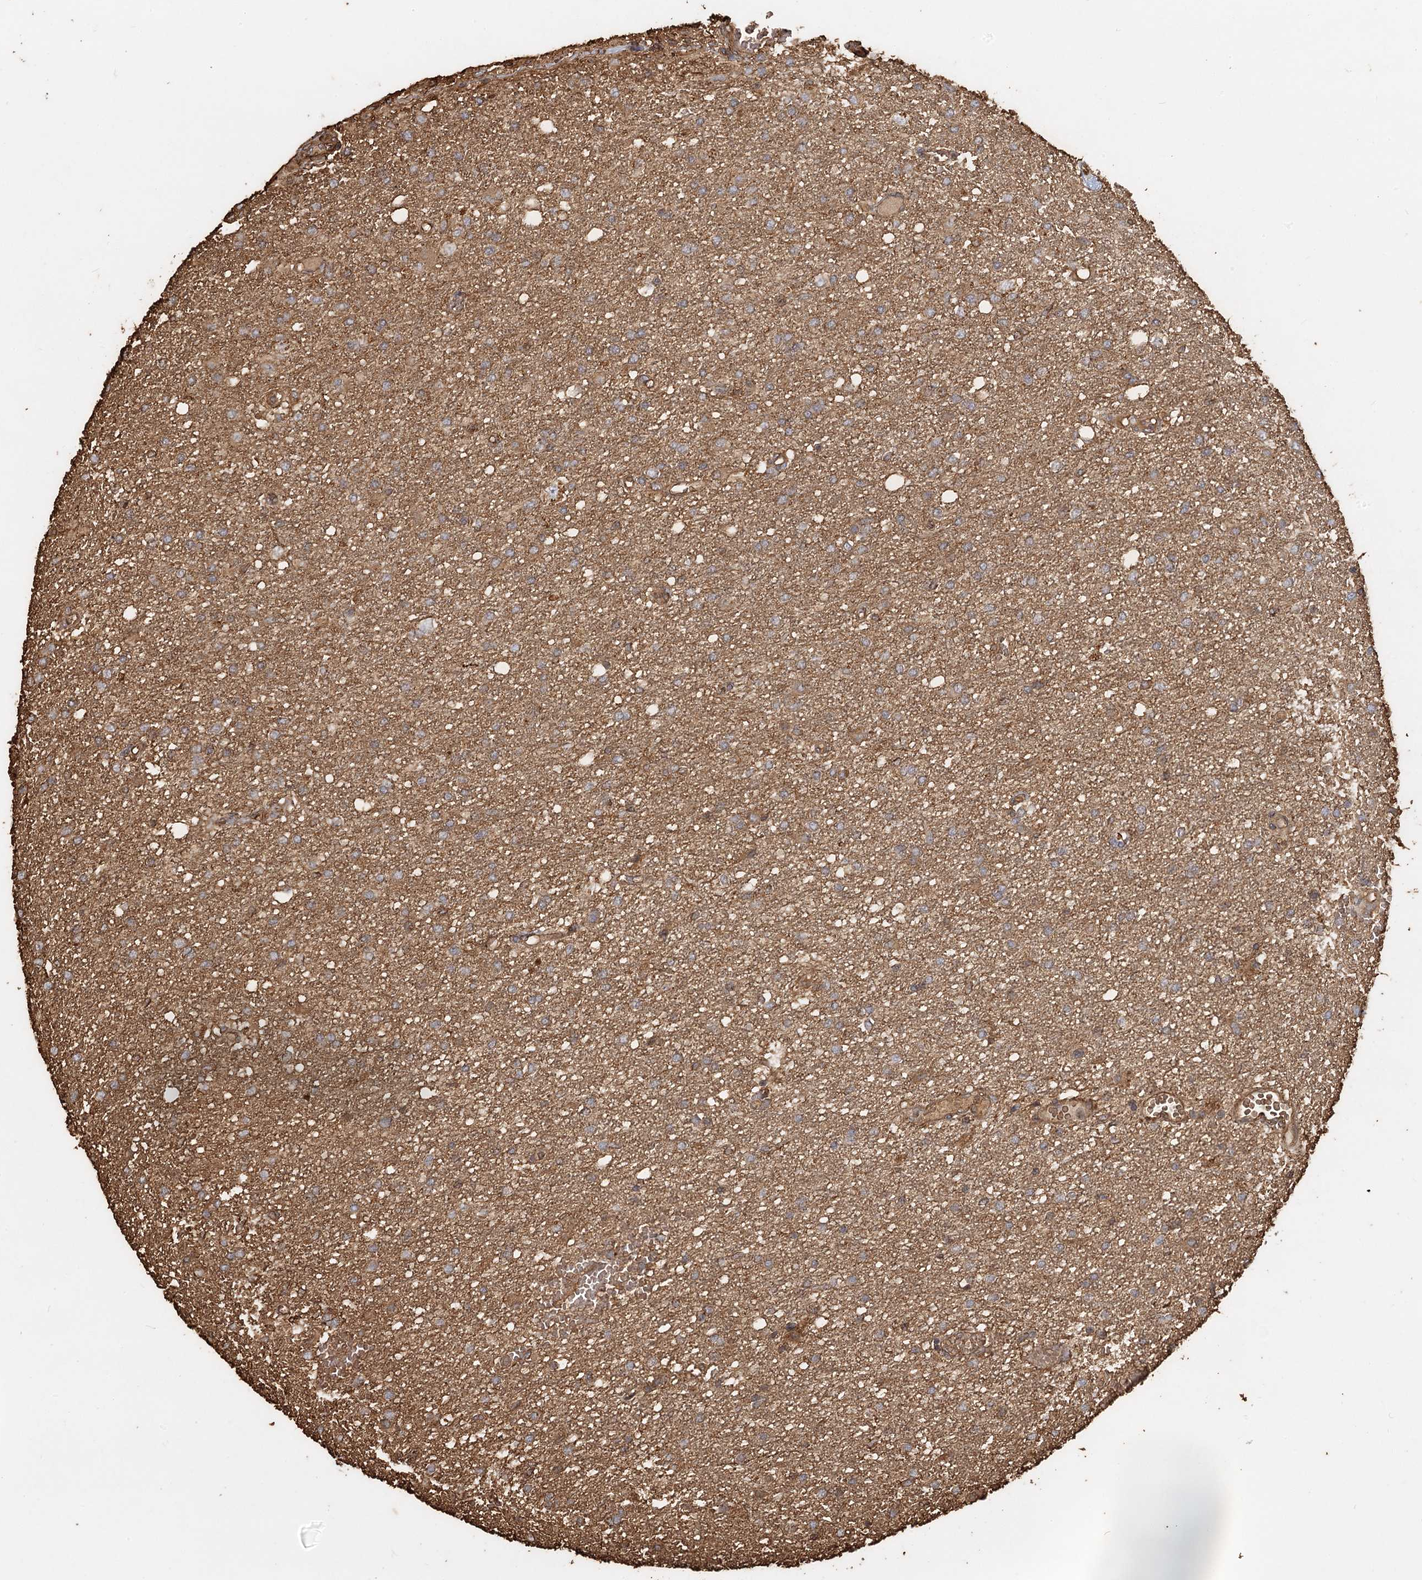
{"staining": {"intensity": "moderate", "quantity": "25%-75%", "location": "cytoplasmic/membranous"}, "tissue": "glioma", "cell_type": "Tumor cells", "image_type": "cancer", "snomed": [{"axis": "morphology", "description": "Glioma, malignant, High grade"}, {"axis": "topography", "description": "Brain"}], "caption": "Immunohistochemistry (IHC) of human glioma demonstrates medium levels of moderate cytoplasmic/membranous positivity in approximately 25%-75% of tumor cells.", "gene": "PIK3C2A", "patient": {"sex": "female", "age": 59}}